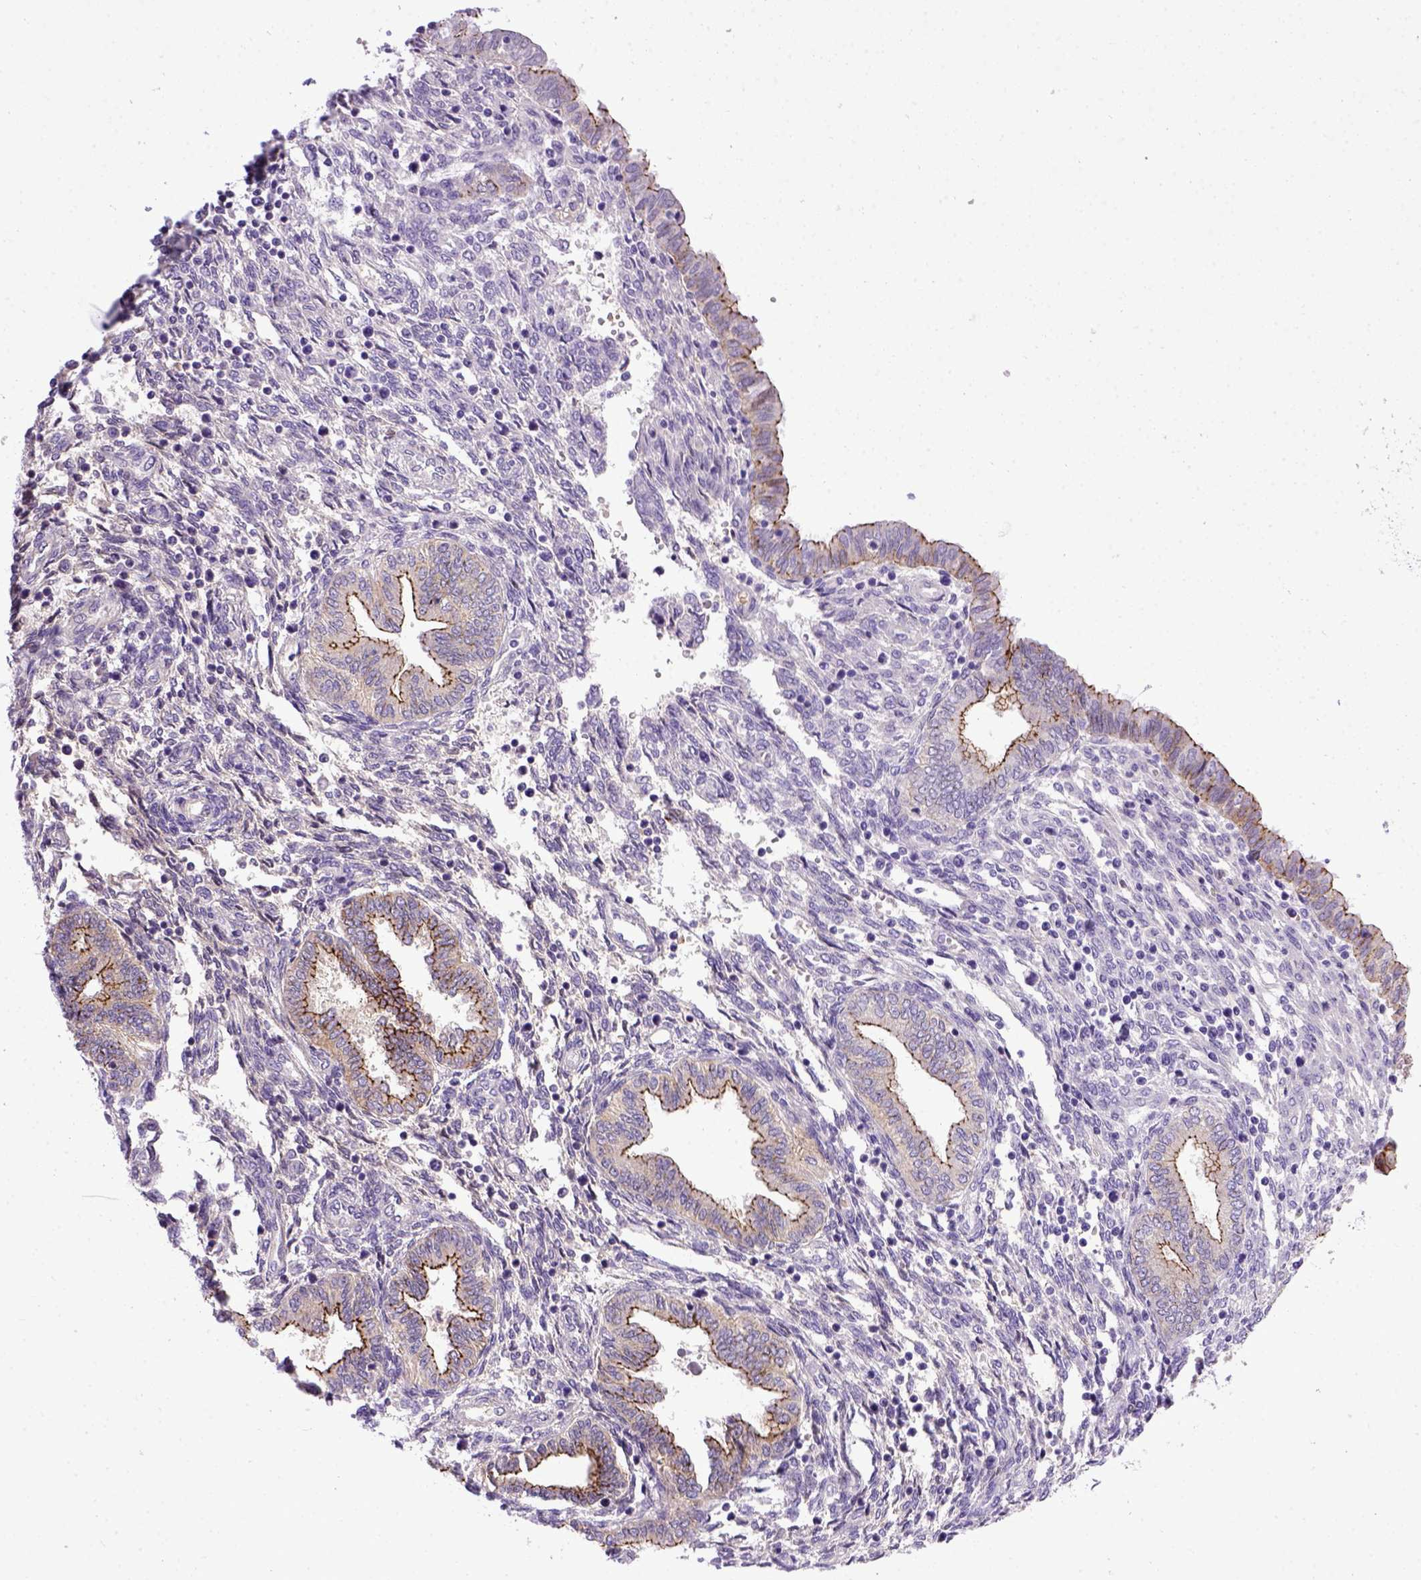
{"staining": {"intensity": "negative", "quantity": "none", "location": "none"}, "tissue": "endometrium", "cell_type": "Cells in endometrial stroma", "image_type": "normal", "snomed": [{"axis": "morphology", "description": "Normal tissue, NOS"}, {"axis": "topography", "description": "Endometrium"}], "caption": "The IHC micrograph has no significant positivity in cells in endometrial stroma of endometrium.", "gene": "CDH1", "patient": {"sex": "female", "age": 42}}